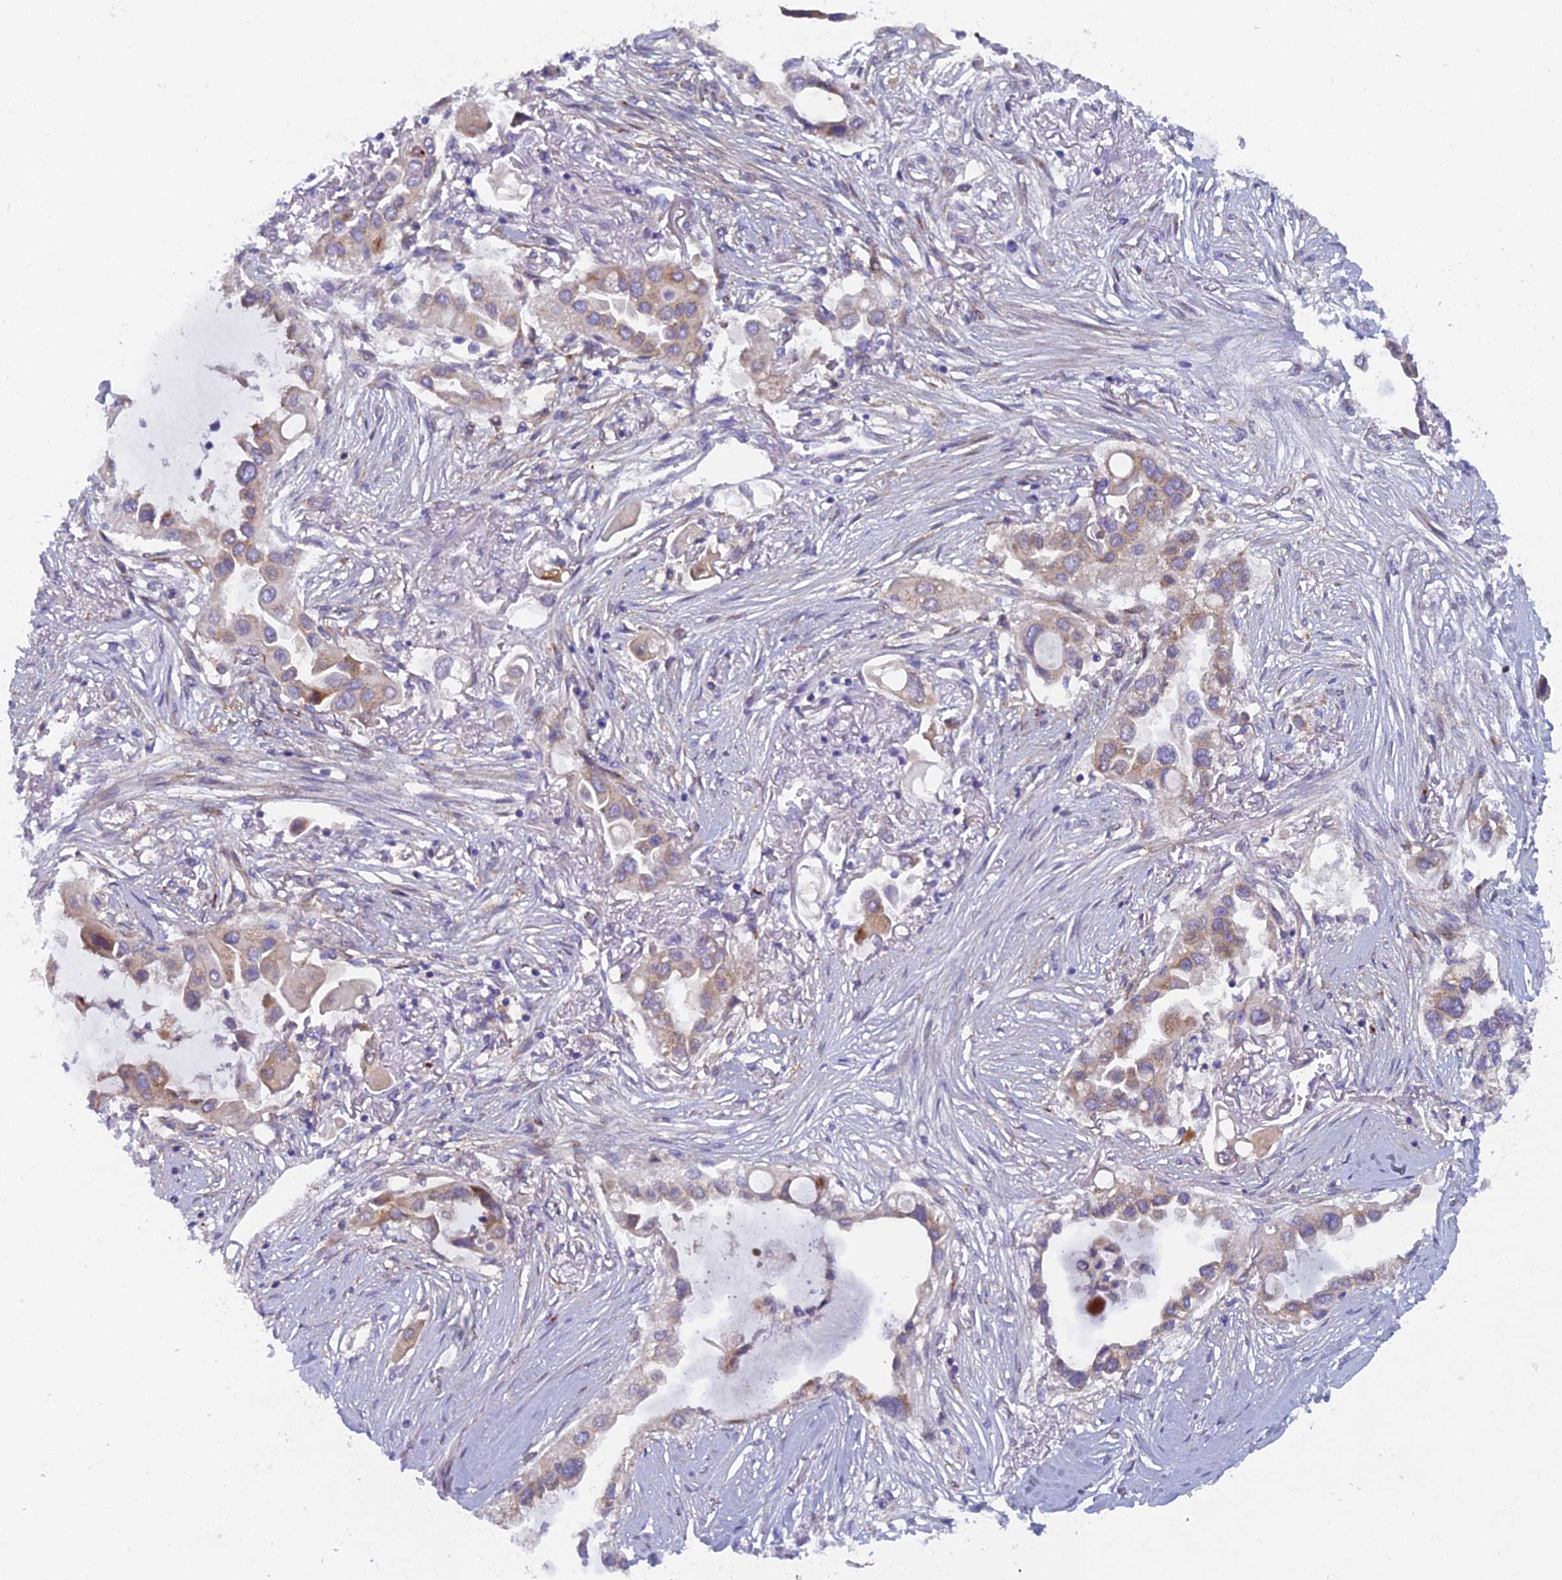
{"staining": {"intensity": "moderate", "quantity": "25%-75%", "location": "cytoplasmic/membranous"}, "tissue": "lung cancer", "cell_type": "Tumor cells", "image_type": "cancer", "snomed": [{"axis": "morphology", "description": "Adenocarcinoma, NOS"}, {"axis": "topography", "description": "Lung"}], "caption": "Protein staining of lung cancer tissue exhibits moderate cytoplasmic/membranous positivity in approximately 25%-75% of tumor cells.", "gene": "B9D2", "patient": {"sex": "female", "age": 76}}